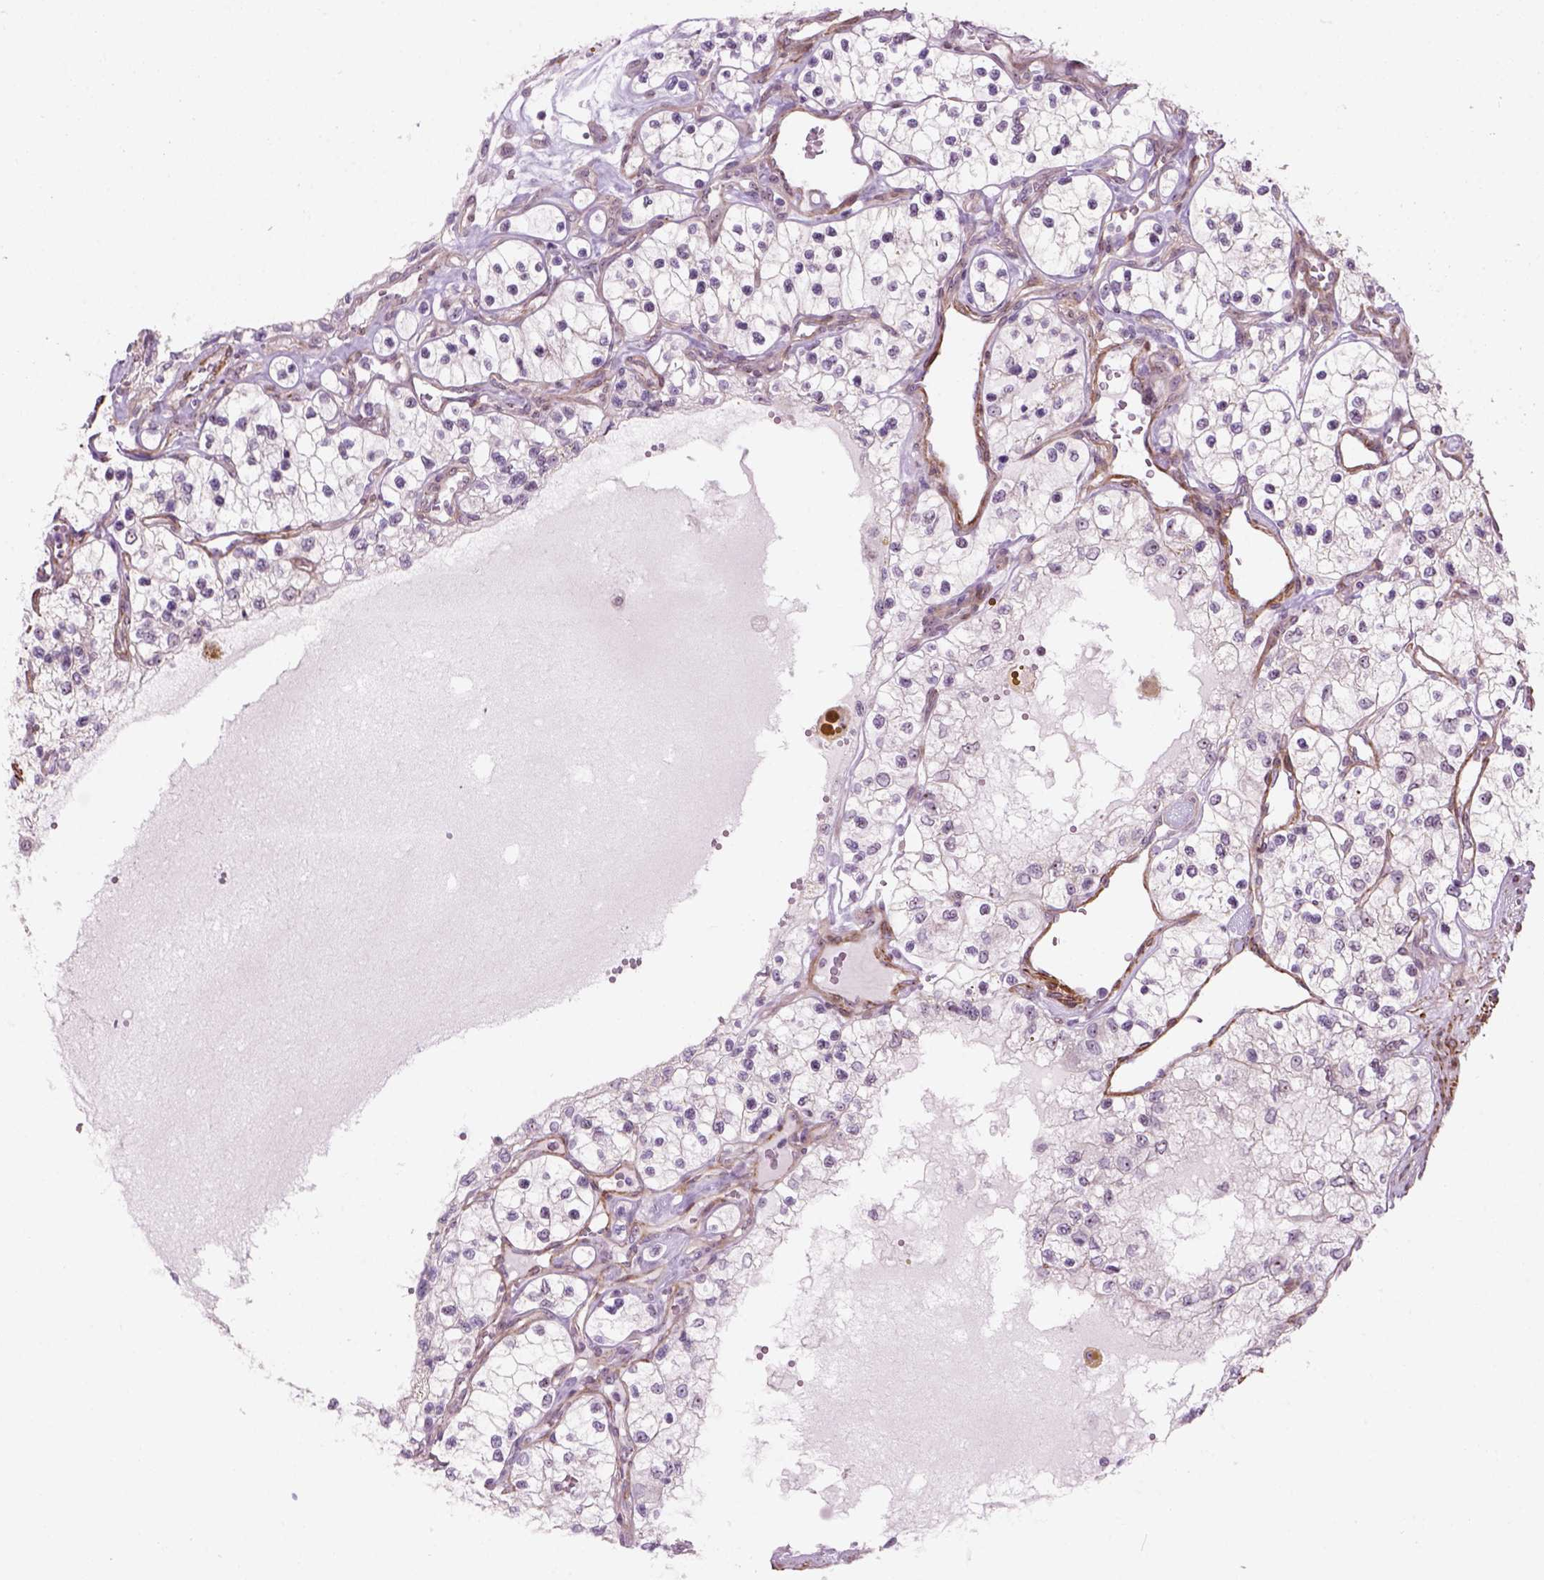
{"staining": {"intensity": "negative", "quantity": "none", "location": "none"}, "tissue": "renal cancer", "cell_type": "Tumor cells", "image_type": "cancer", "snomed": [{"axis": "morphology", "description": "Adenocarcinoma, NOS"}, {"axis": "topography", "description": "Kidney"}], "caption": "The photomicrograph shows no significant staining in tumor cells of adenocarcinoma (renal).", "gene": "RRS1", "patient": {"sex": "female", "age": 69}}